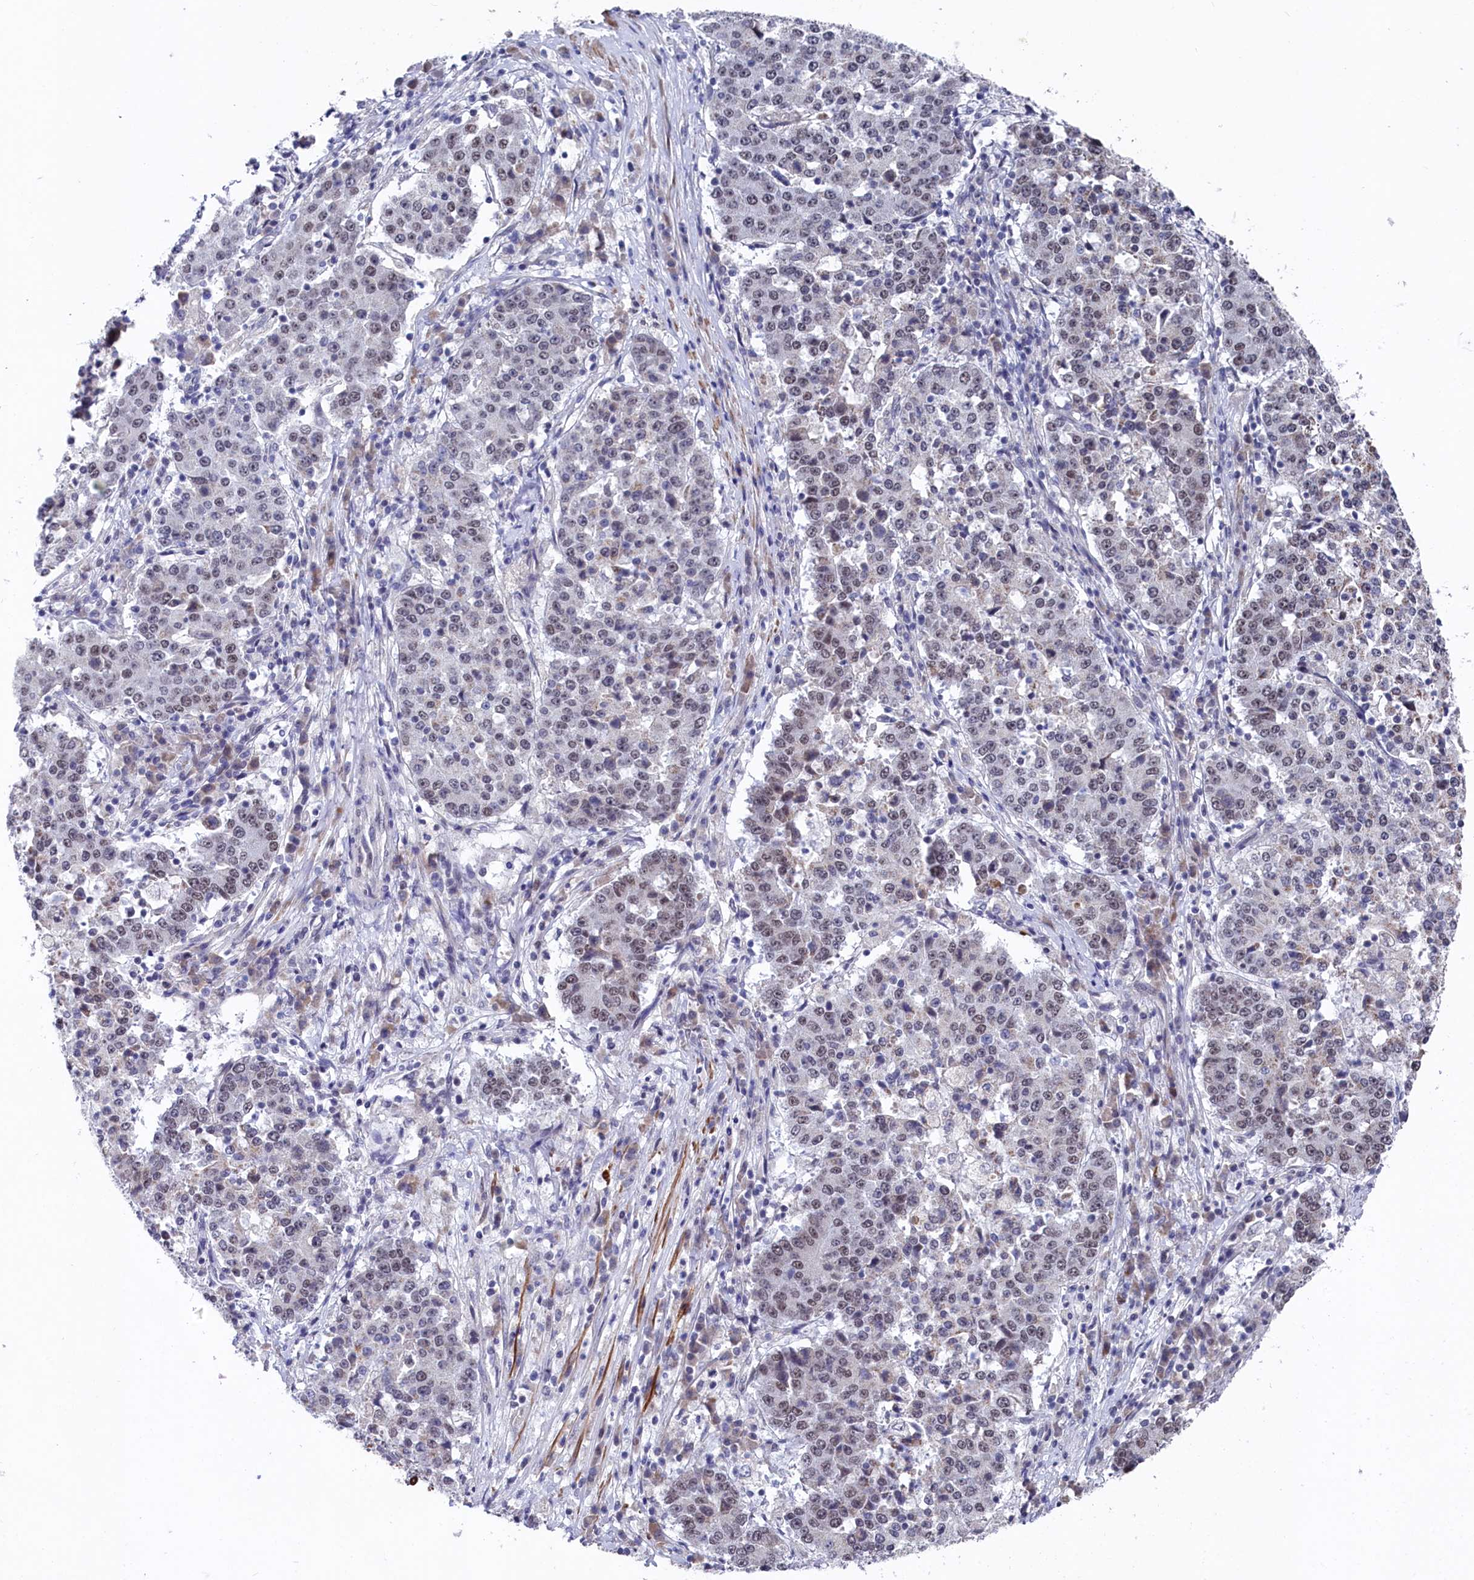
{"staining": {"intensity": "weak", "quantity": "<25%", "location": "nuclear"}, "tissue": "stomach cancer", "cell_type": "Tumor cells", "image_type": "cancer", "snomed": [{"axis": "morphology", "description": "Adenocarcinoma, NOS"}, {"axis": "topography", "description": "Stomach"}], "caption": "DAB (3,3'-diaminobenzidine) immunohistochemical staining of stomach cancer reveals no significant positivity in tumor cells.", "gene": "TIGD4", "patient": {"sex": "male", "age": 59}}